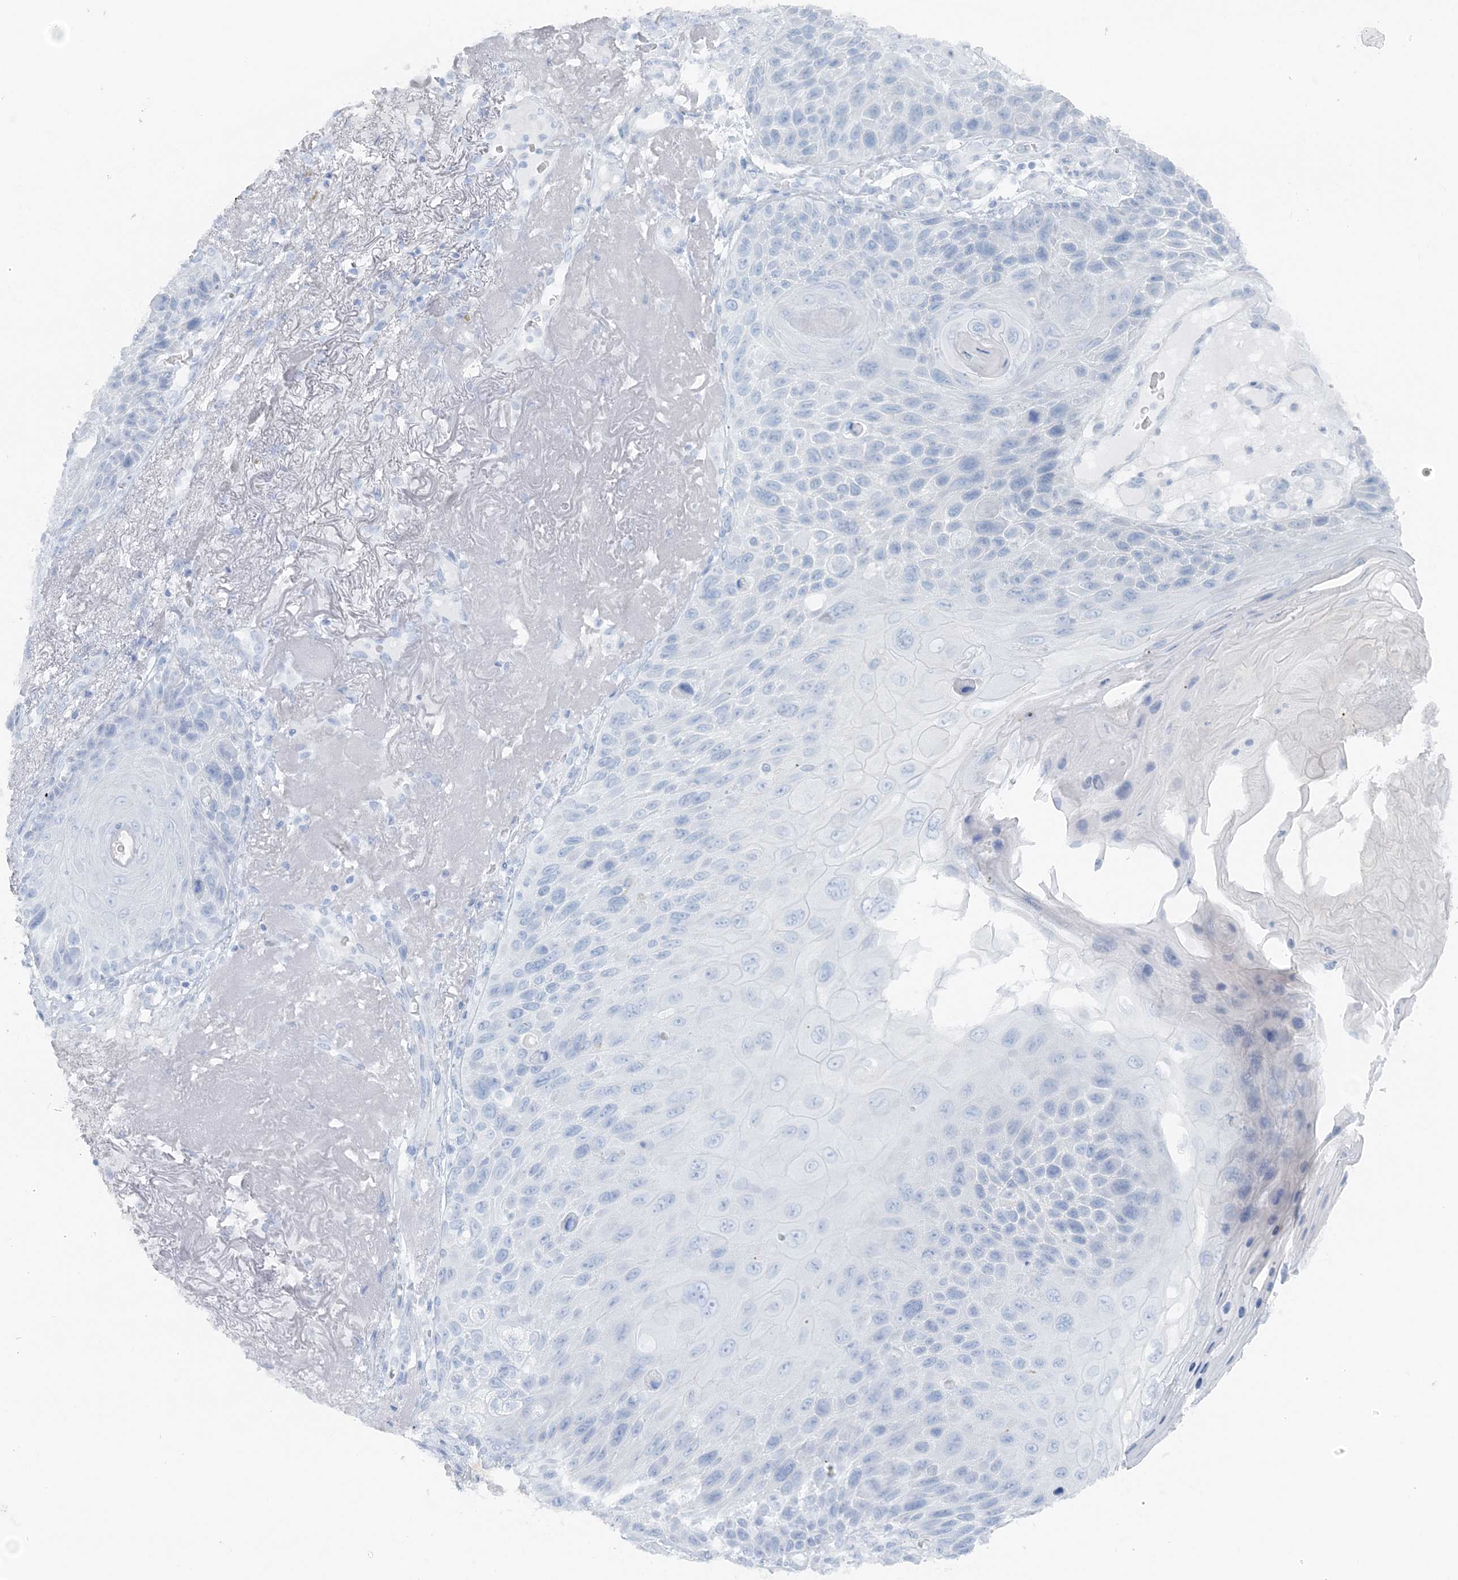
{"staining": {"intensity": "negative", "quantity": "none", "location": "none"}, "tissue": "skin cancer", "cell_type": "Tumor cells", "image_type": "cancer", "snomed": [{"axis": "morphology", "description": "Squamous cell carcinoma, NOS"}, {"axis": "topography", "description": "Skin"}], "caption": "Squamous cell carcinoma (skin) was stained to show a protein in brown. There is no significant staining in tumor cells. (Brightfield microscopy of DAB (3,3'-diaminobenzidine) immunohistochemistry at high magnification).", "gene": "ATP11A", "patient": {"sex": "female", "age": 88}}